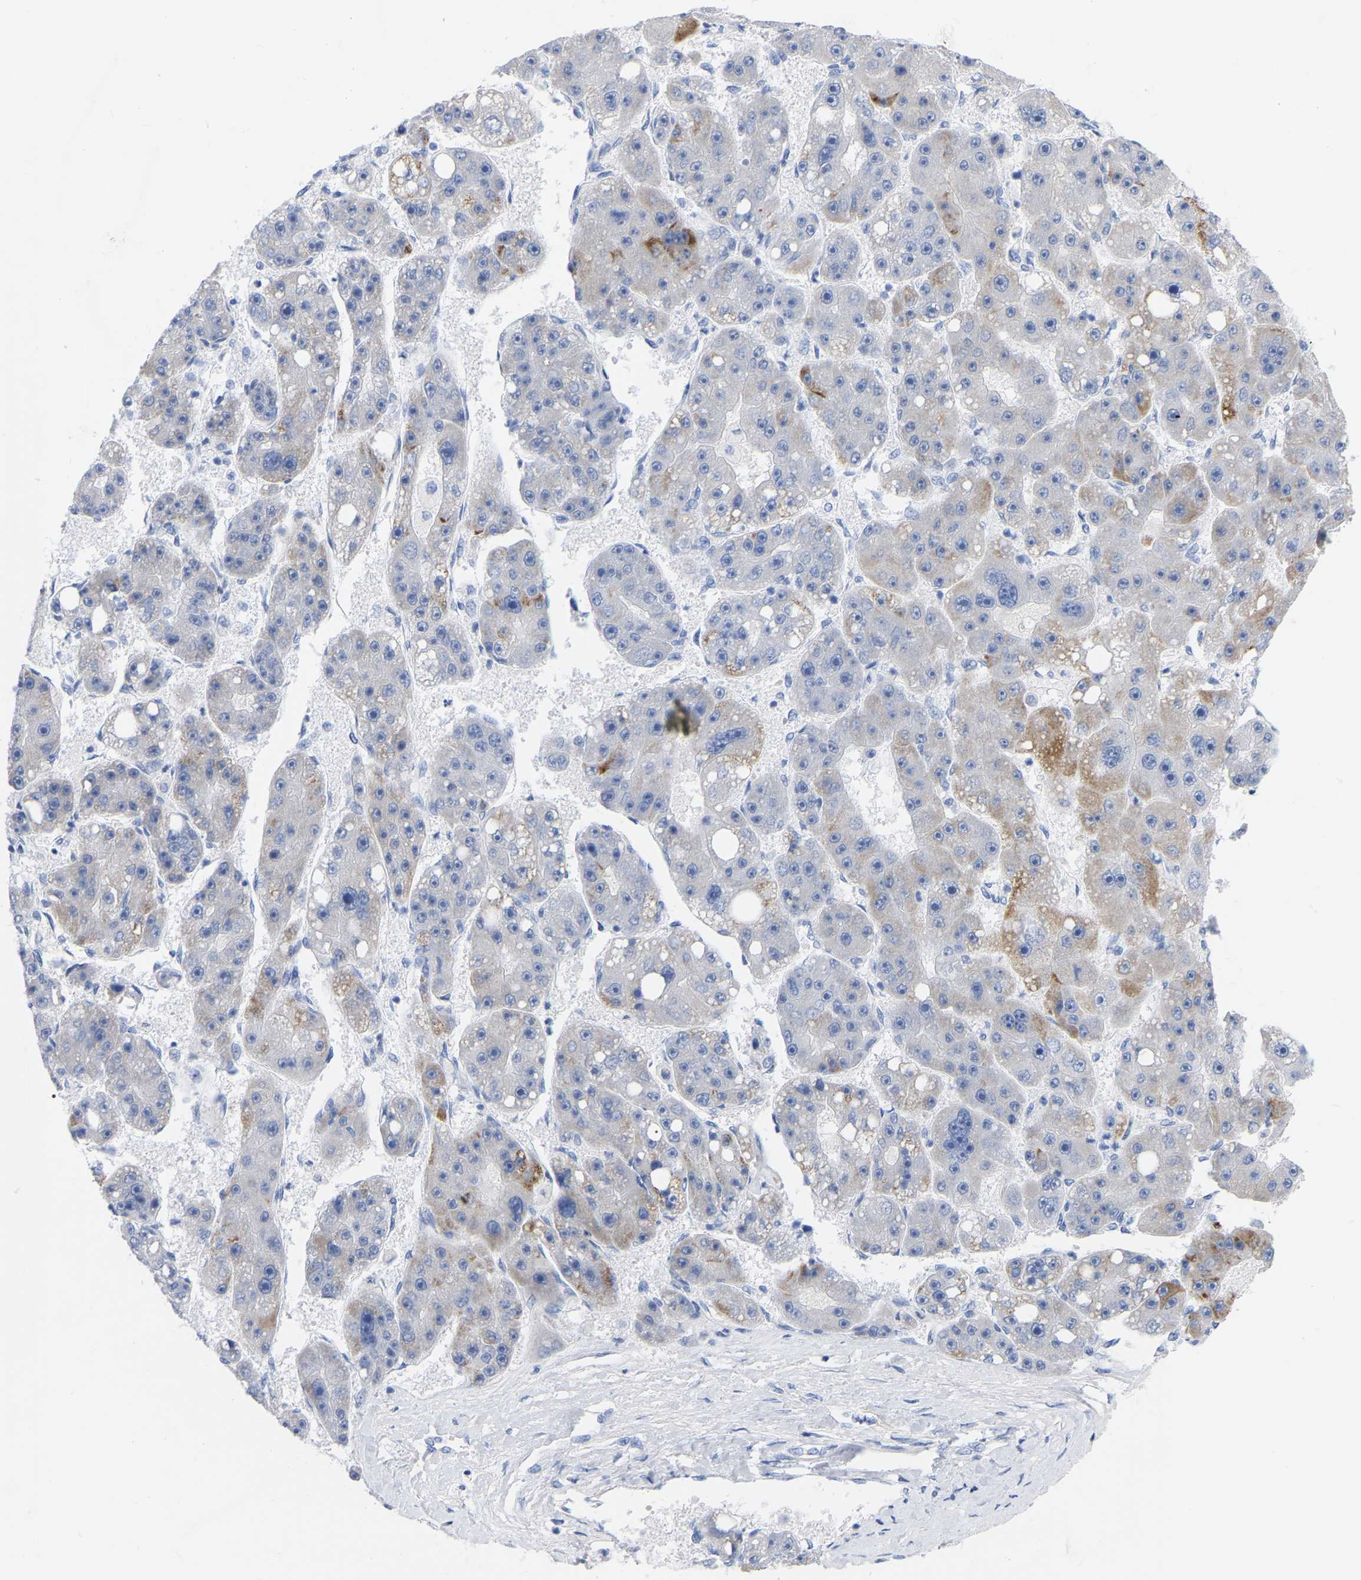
{"staining": {"intensity": "moderate", "quantity": "<25%", "location": "cytoplasmic/membranous"}, "tissue": "liver cancer", "cell_type": "Tumor cells", "image_type": "cancer", "snomed": [{"axis": "morphology", "description": "Carcinoma, Hepatocellular, NOS"}, {"axis": "topography", "description": "Liver"}], "caption": "Hepatocellular carcinoma (liver) stained with a brown dye reveals moderate cytoplasmic/membranous positive positivity in about <25% of tumor cells.", "gene": "ZNF629", "patient": {"sex": "female", "age": 61}}